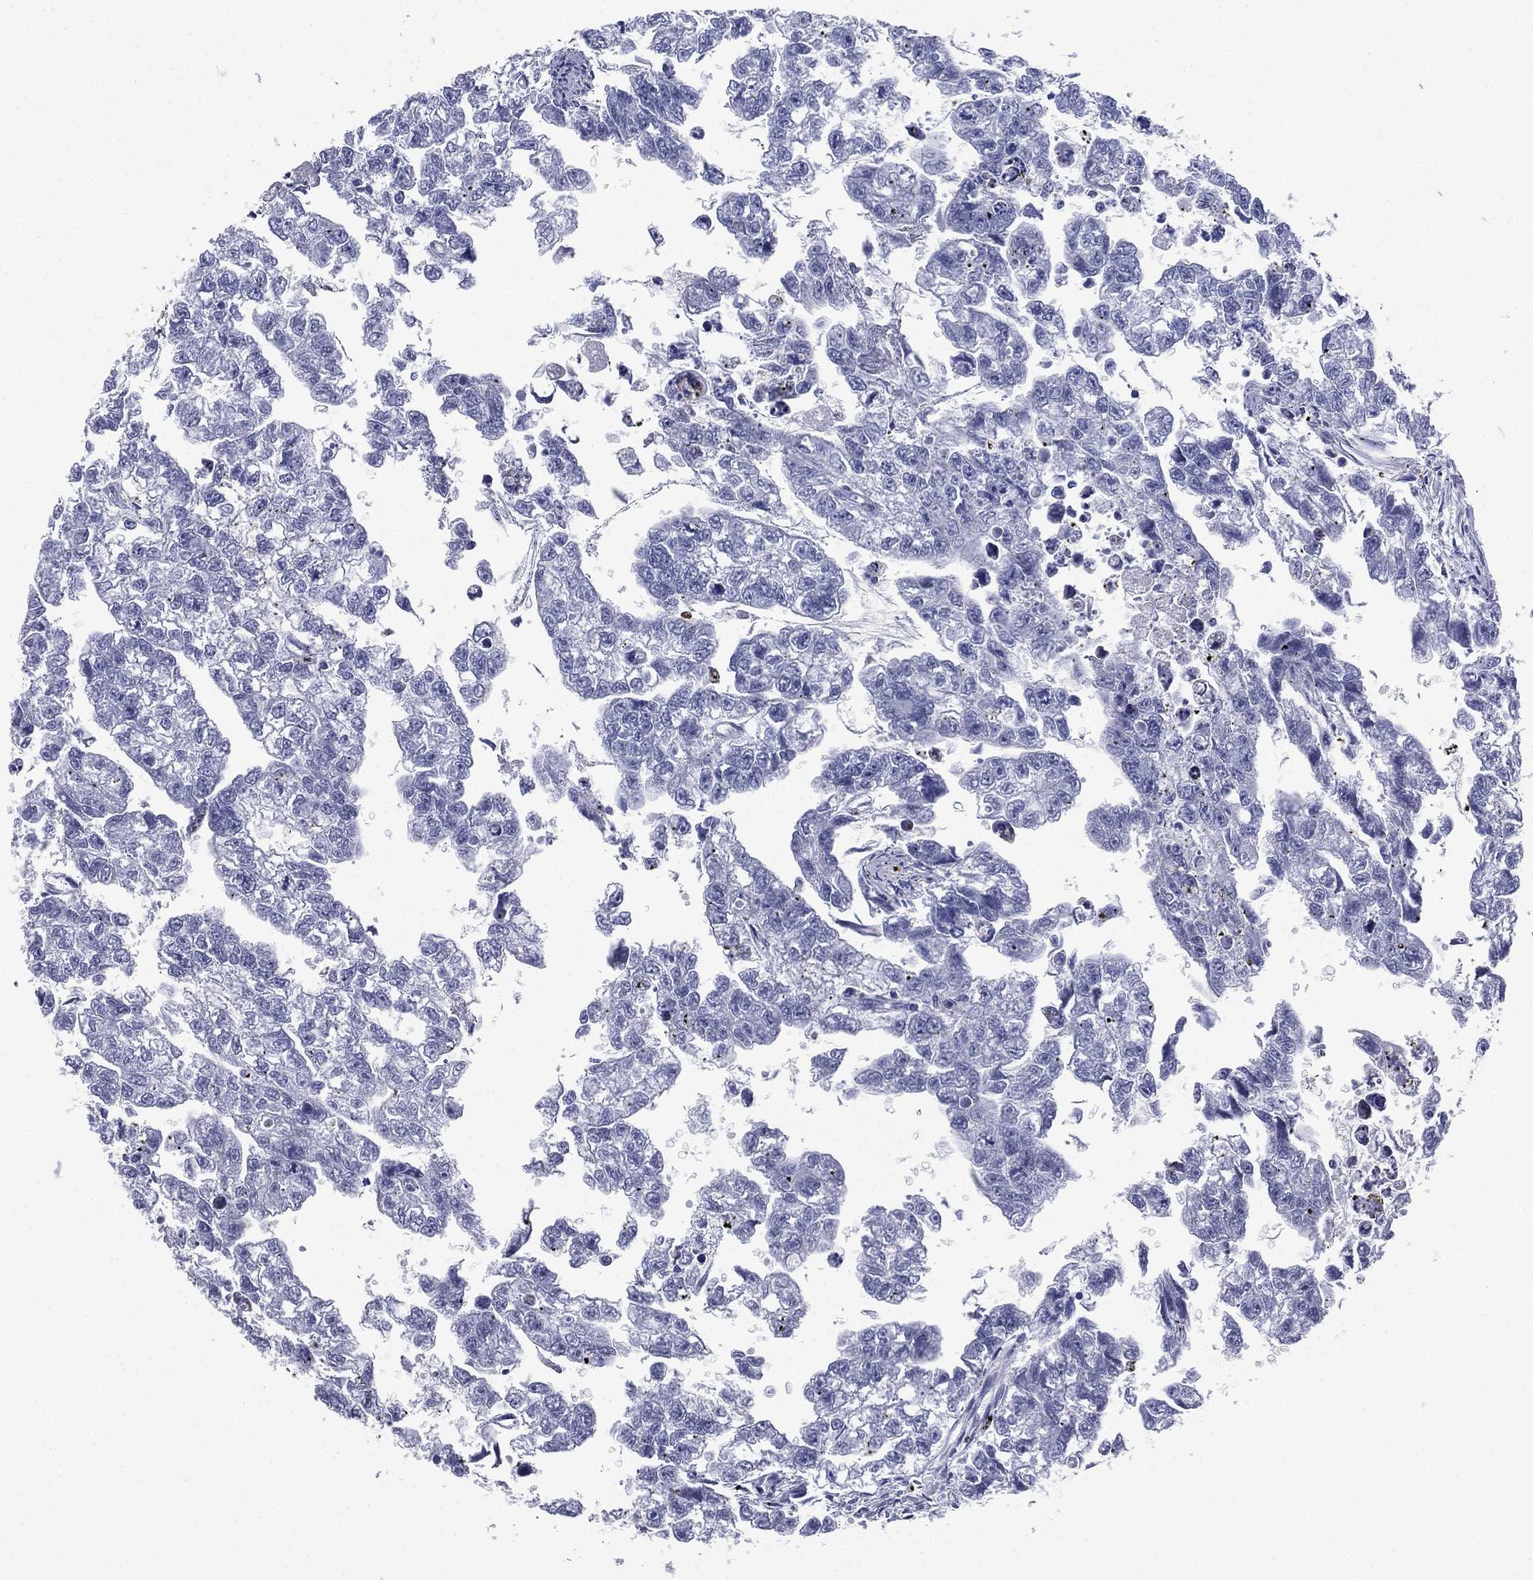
{"staining": {"intensity": "negative", "quantity": "none", "location": "none"}, "tissue": "testis cancer", "cell_type": "Tumor cells", "image_type": "cancer", "snomed": [{"axis": "morphology", "description": "Carcinoma, Embryonal, NOS"}, {"axis": "morphology", "description": "Teratoma, malignant, NOS"}, {"axis": "topography", "description": "Testis"}], "caption": "This is an IHC histopathology image of malignant teratoma (testis). There is no expression in tumor cells.", "gene": "FCER2", "patient": {"sex": "male", "age": 44}}